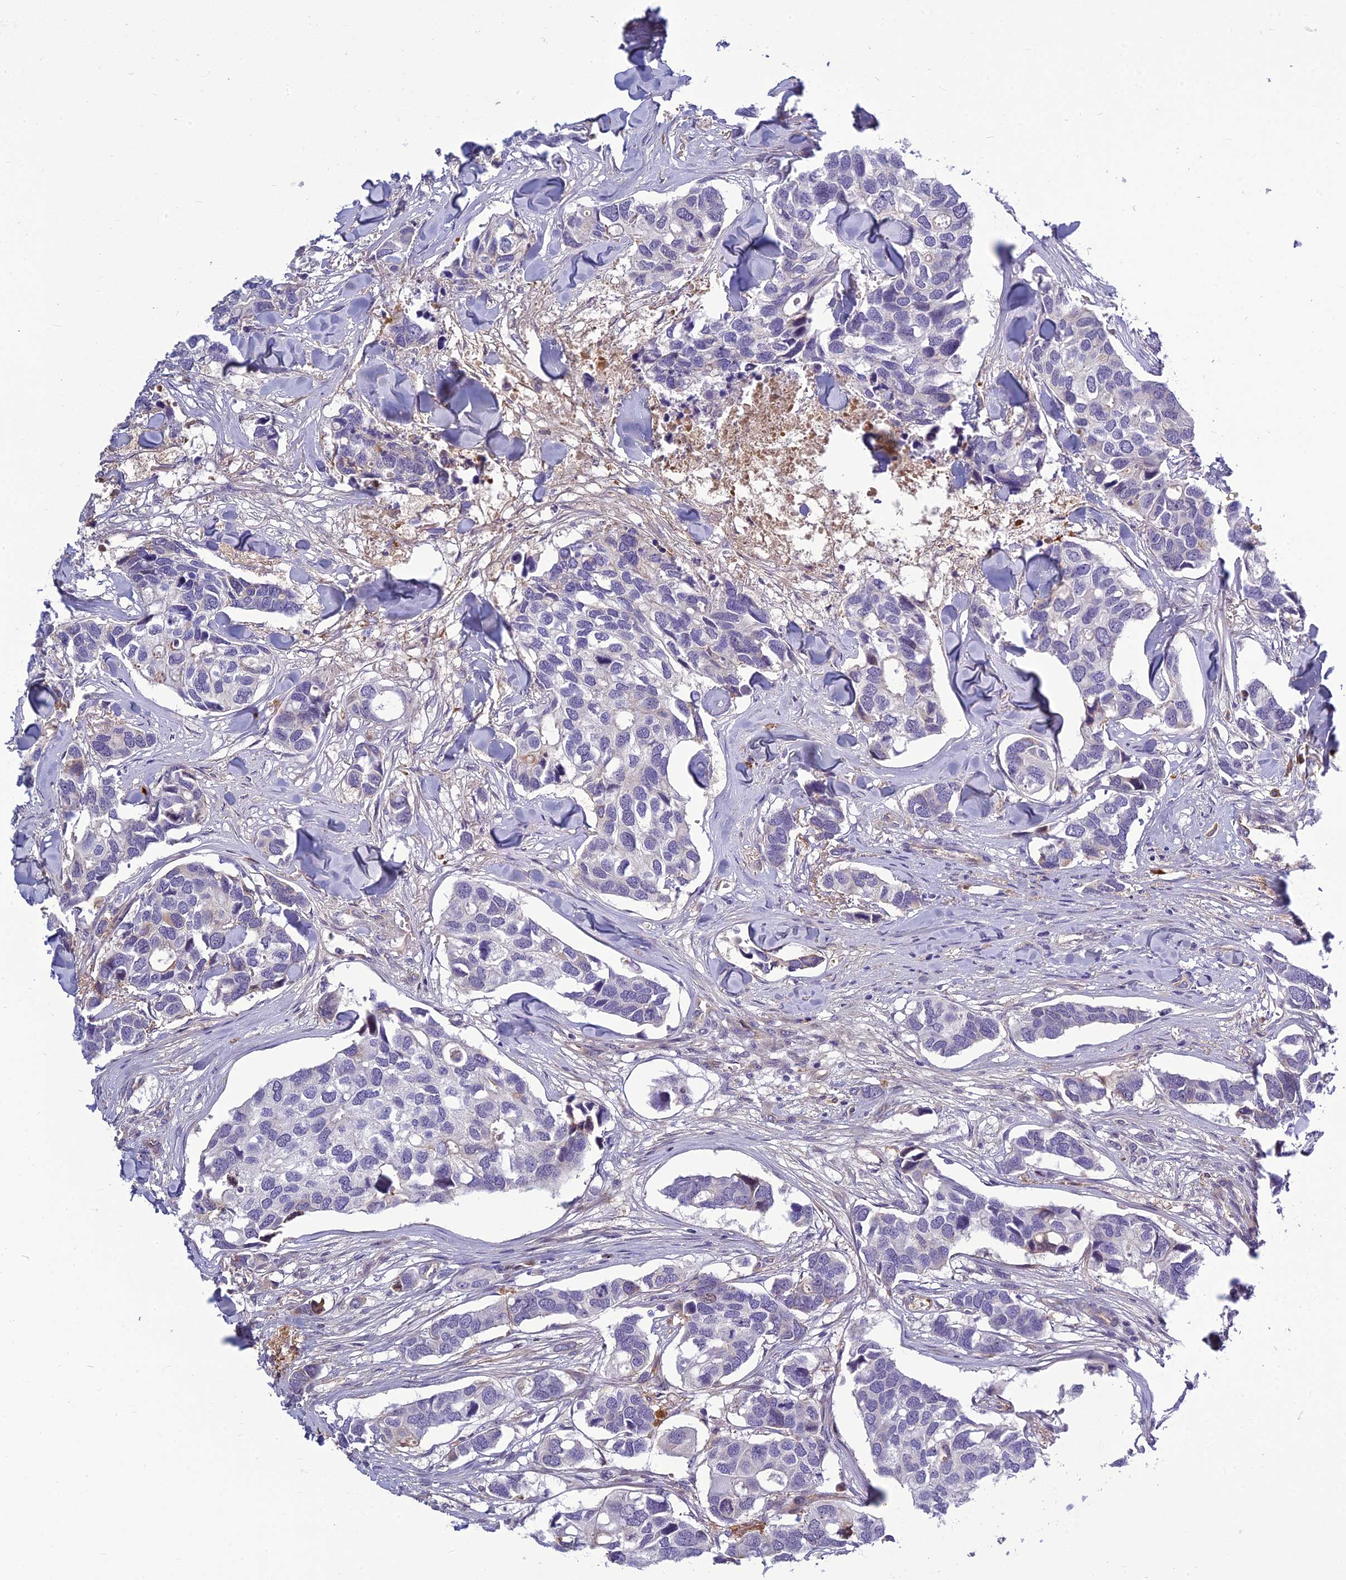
{"staining": {"intensity": "negative", "quantity": "none", "location": "none"}, "tissue": "breast cancer", "cell_type": "Tumor cells", "image_type": "cancer", "snomed": [{"axis": "morphology", "description": "Duct carcinoma"}, {"axis": "topography", "description": "Breast"}], "caption": "This is an immunohistochemistry micrograph of invasive ductal carcinoma (breast). There is no staining in tumor cells.", "gene": "CLEC11A", "patient": {"sex": "female", "age": 83}}